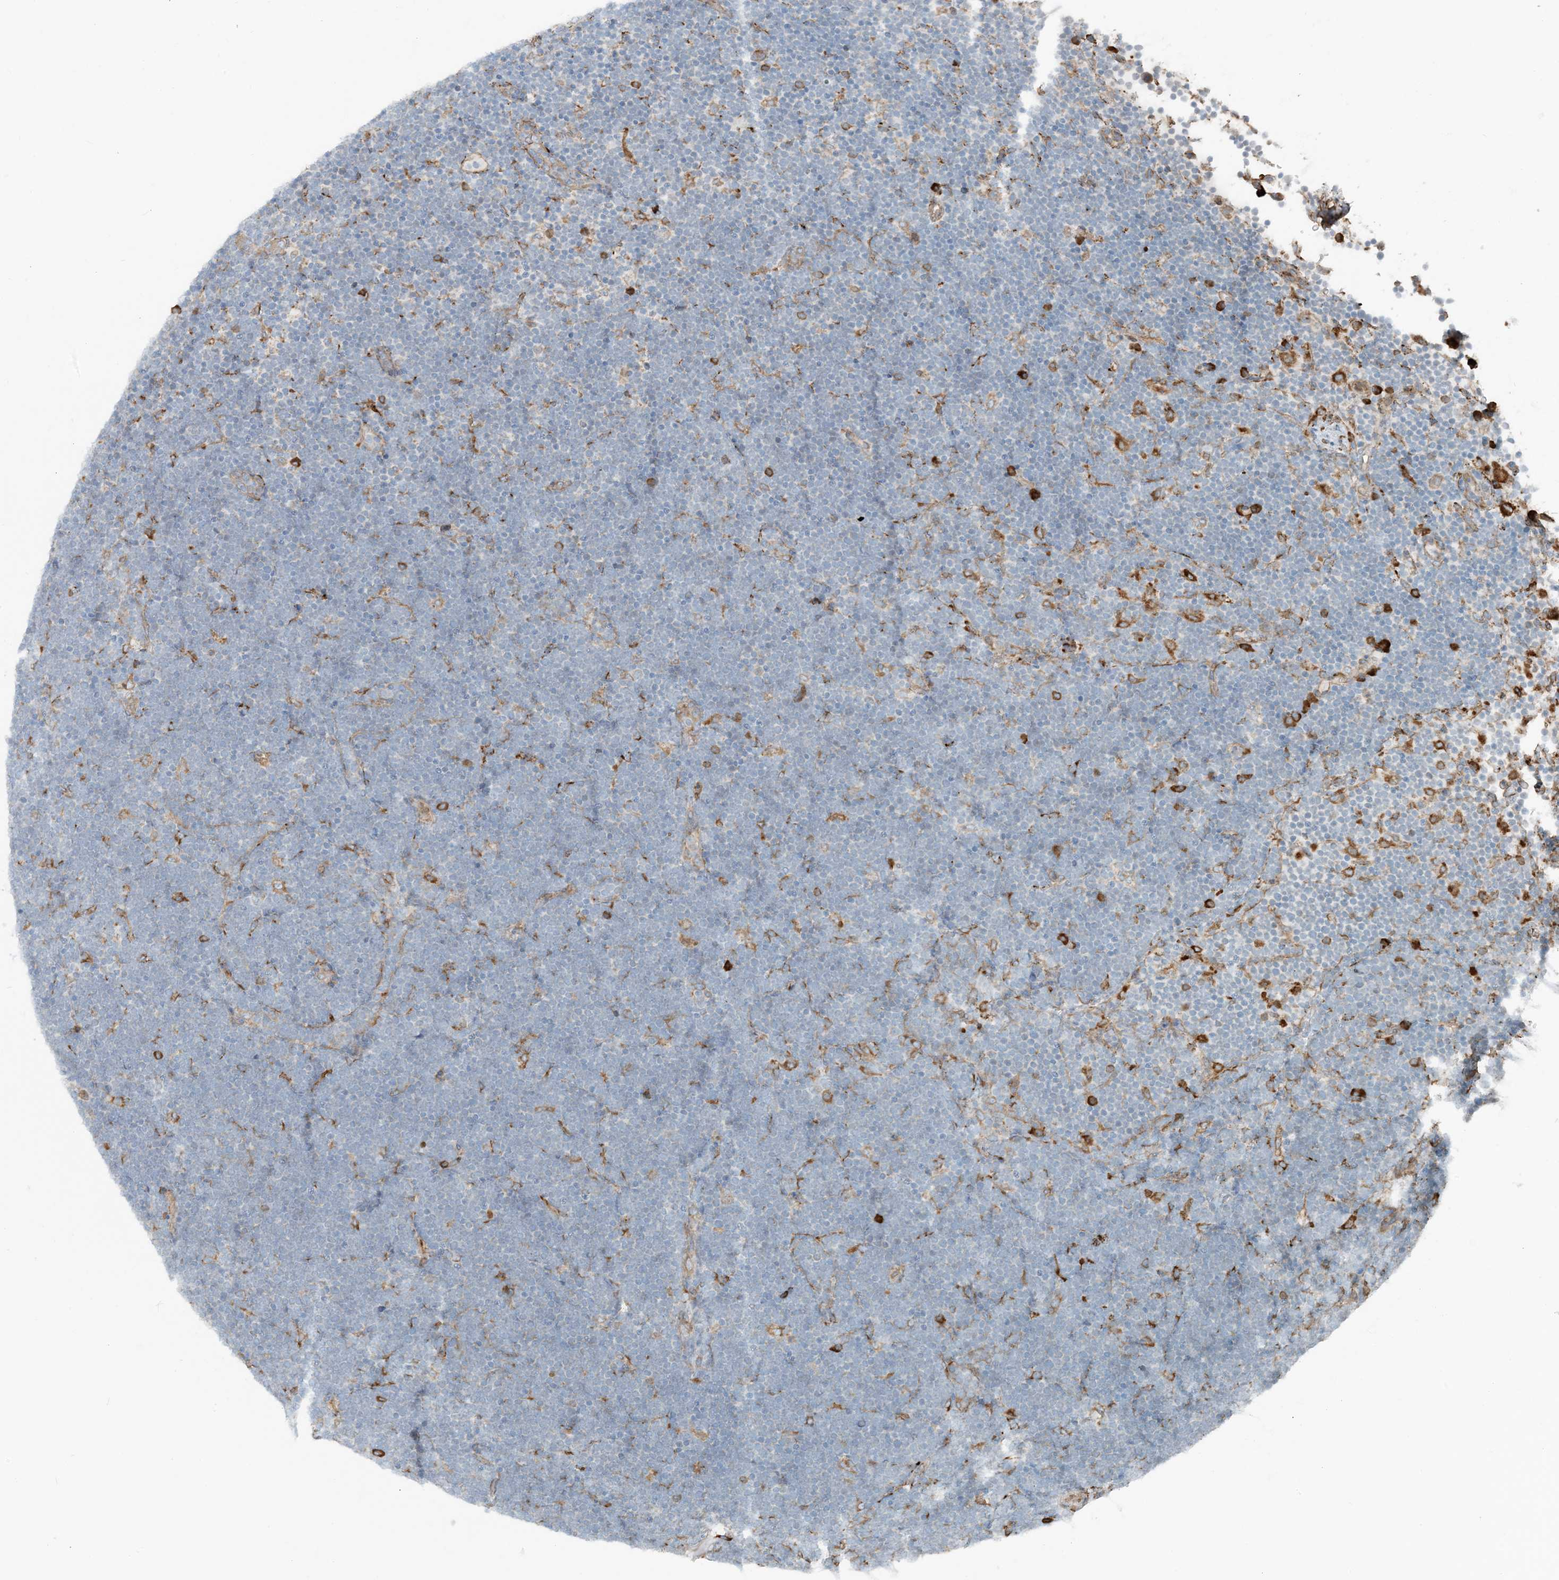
{"staining": {"intensity": "negative", "quantity": "none", "location": "none"}, "tissue": "lymphoma", "cell_type": "Tumor cells", "image_type": "cancer", "snomed": [{"axis": "morphology", "description": "Malignant lymphoma, non-Hodgkin's type, High grade"}, {"axis": "topography", "description": "Lymph node"}], "caption": "Tumor cells are negative for protein expression in human high-grade malignant lymphoma, non-Hodgkin's type.", "gene": "CERKL", "patient": {"sex": "male", "age": 13}}